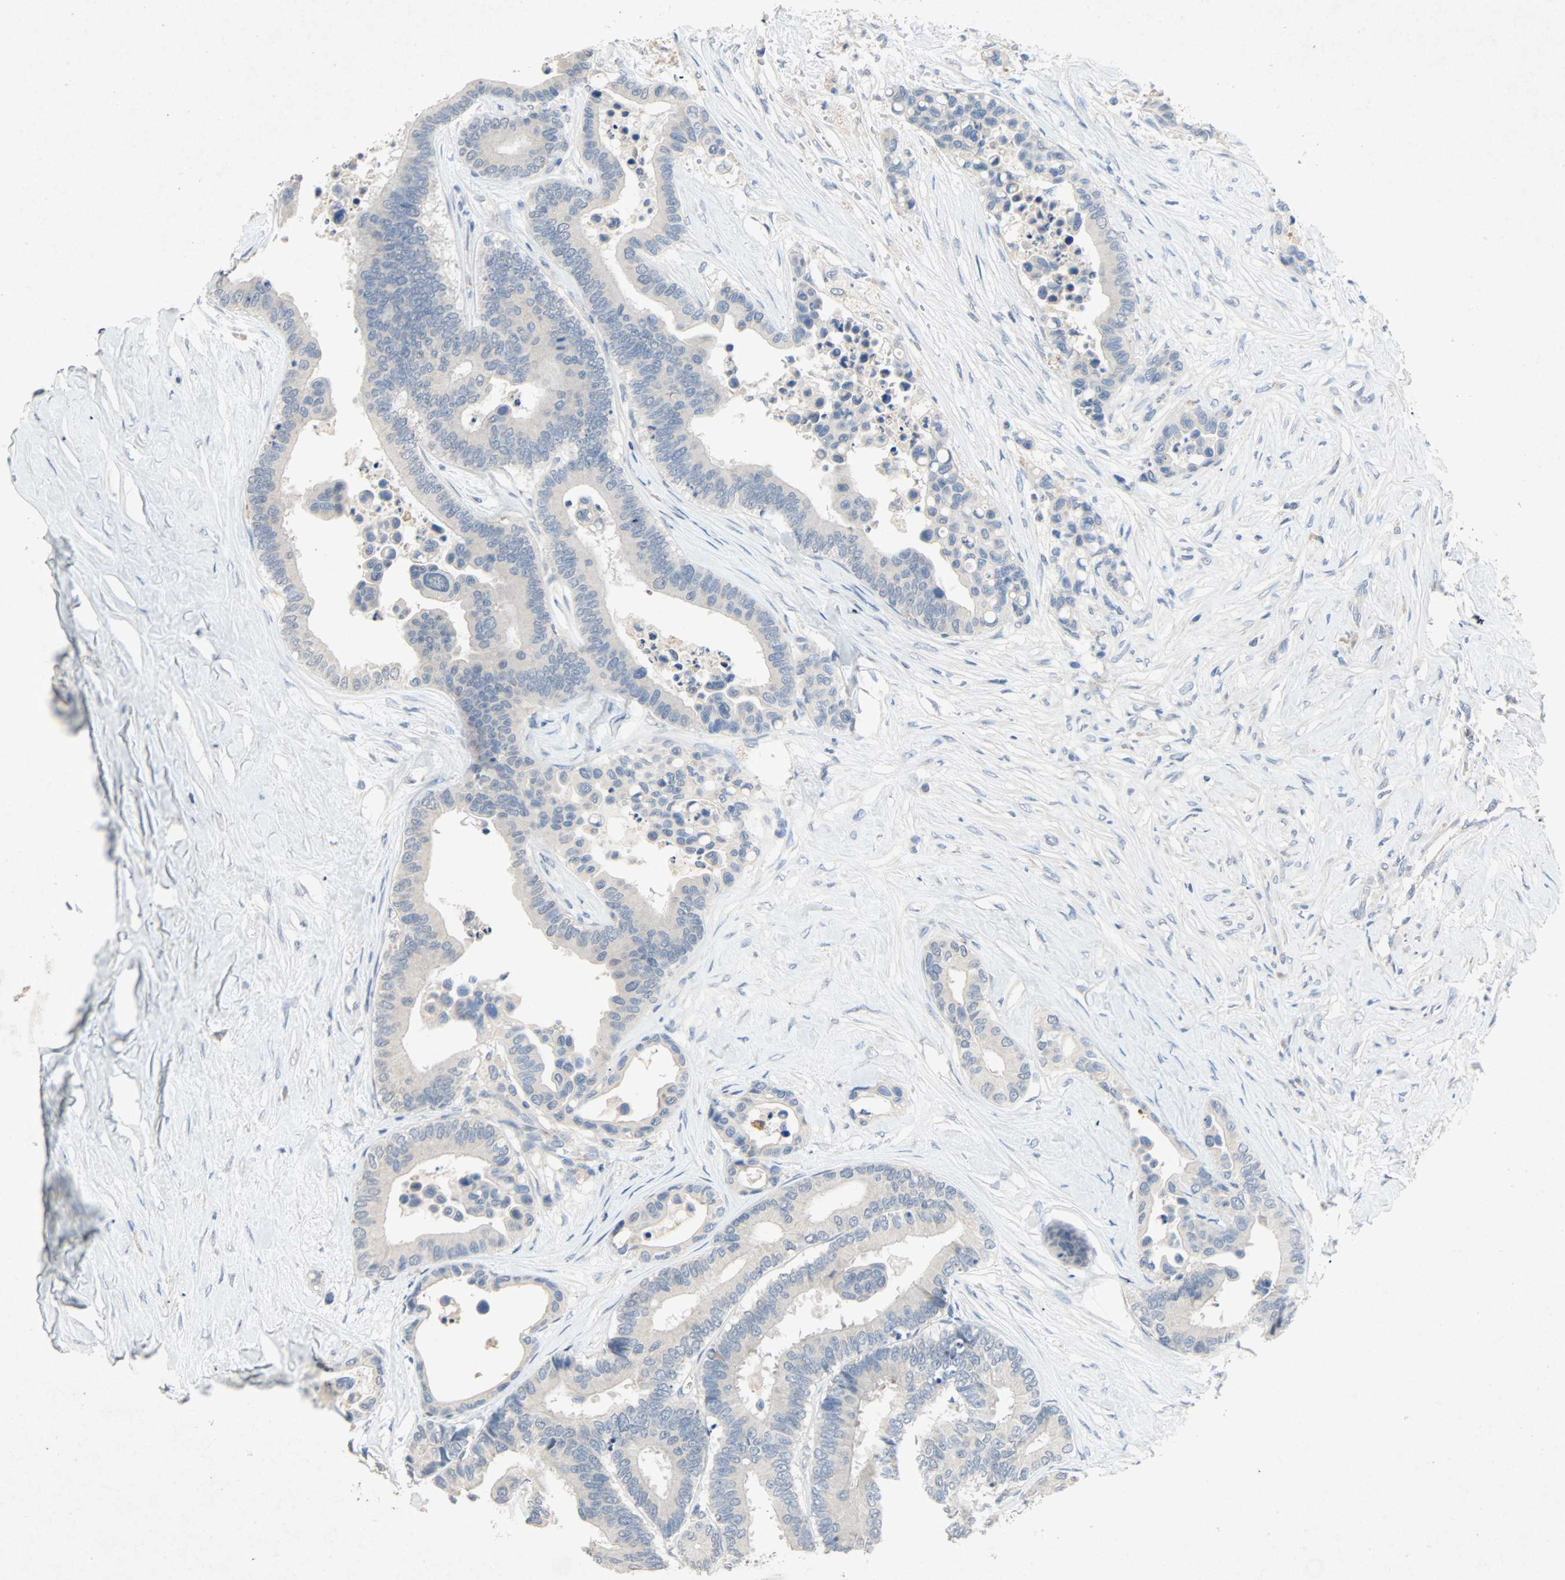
{"staining": {"intensity": "negative", "quantity": "none", "location": "none"}, "tissue": "colorectal cancer", "cell_type": "Tumor cells", "image_type": "cancer", "snomed": [{"axis": "morphology", "description": "Normal tissue, NOS"}, {"axis": "morphology", "description": "Adenocarcinoma, NOS"}, {"axis": "topography", "description": "Colon"}], "caption": "The micrograph exhibits no staining of tumor cells in colorectal cancer.", "gene": "PCDHB2", "patient": {"sex": "male", "age": 82}}